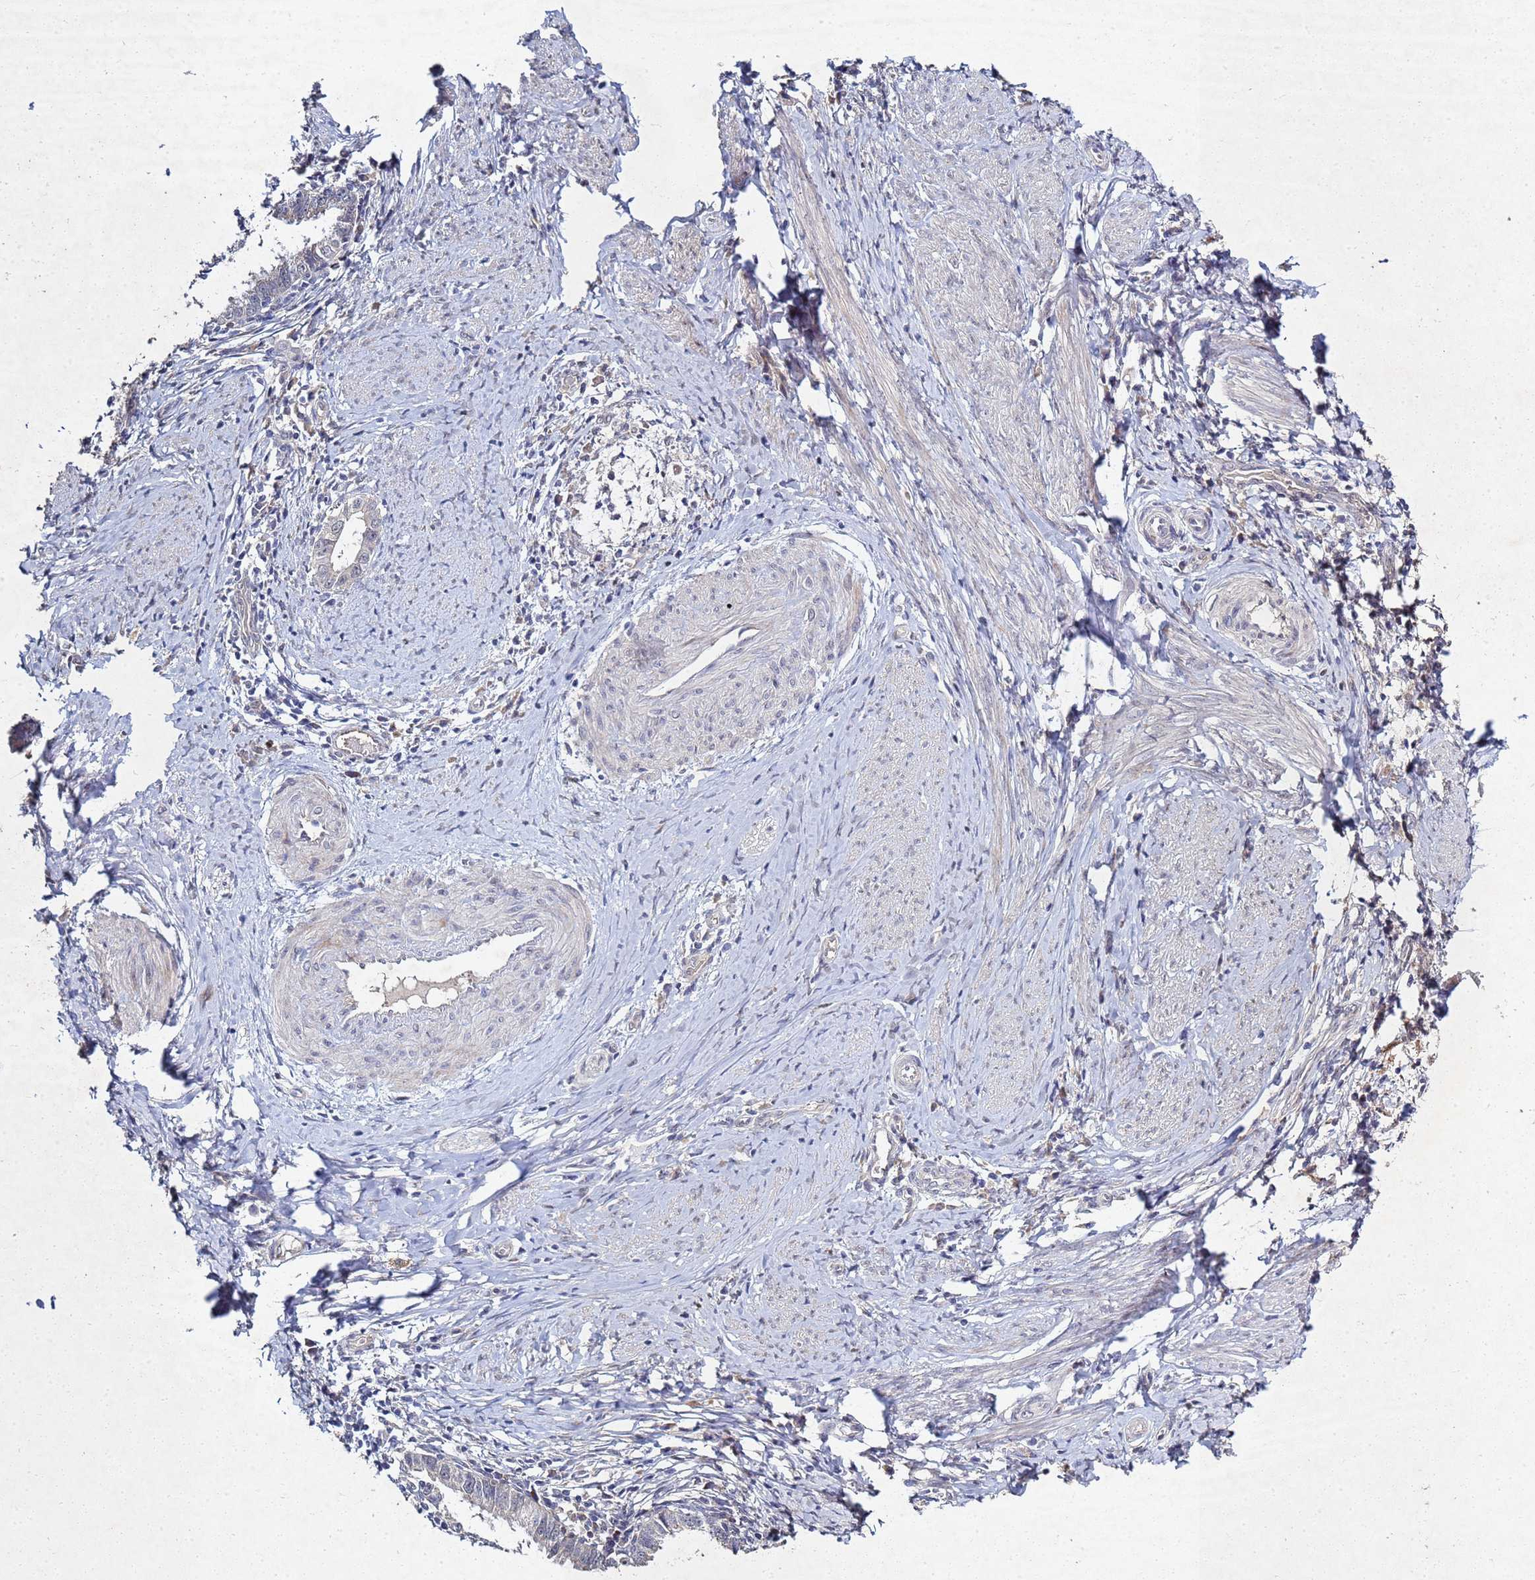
{"staining": {"intensity": "negative", "quantity": "none", "location": "none"}, "tissue": "cervical cancer", "cell_type": "Tumor cells", "image_type": "cancer", "snomed": [{"axis": "morphology", "description": "Adenocarcinoma, NOS"}, {"axis": "topography", "description": "Cervix"}], "caption": "Tumor cells are negative for protein expression in human cervical adenocarcinoma. (DAB (3,3'-diaminobenzidine) immunohistochemistry (IHC) visualized using brightfield microscopy, high magnification).", "gene": "TNPO2", "patient": {"sex": "female", "age": 36}}